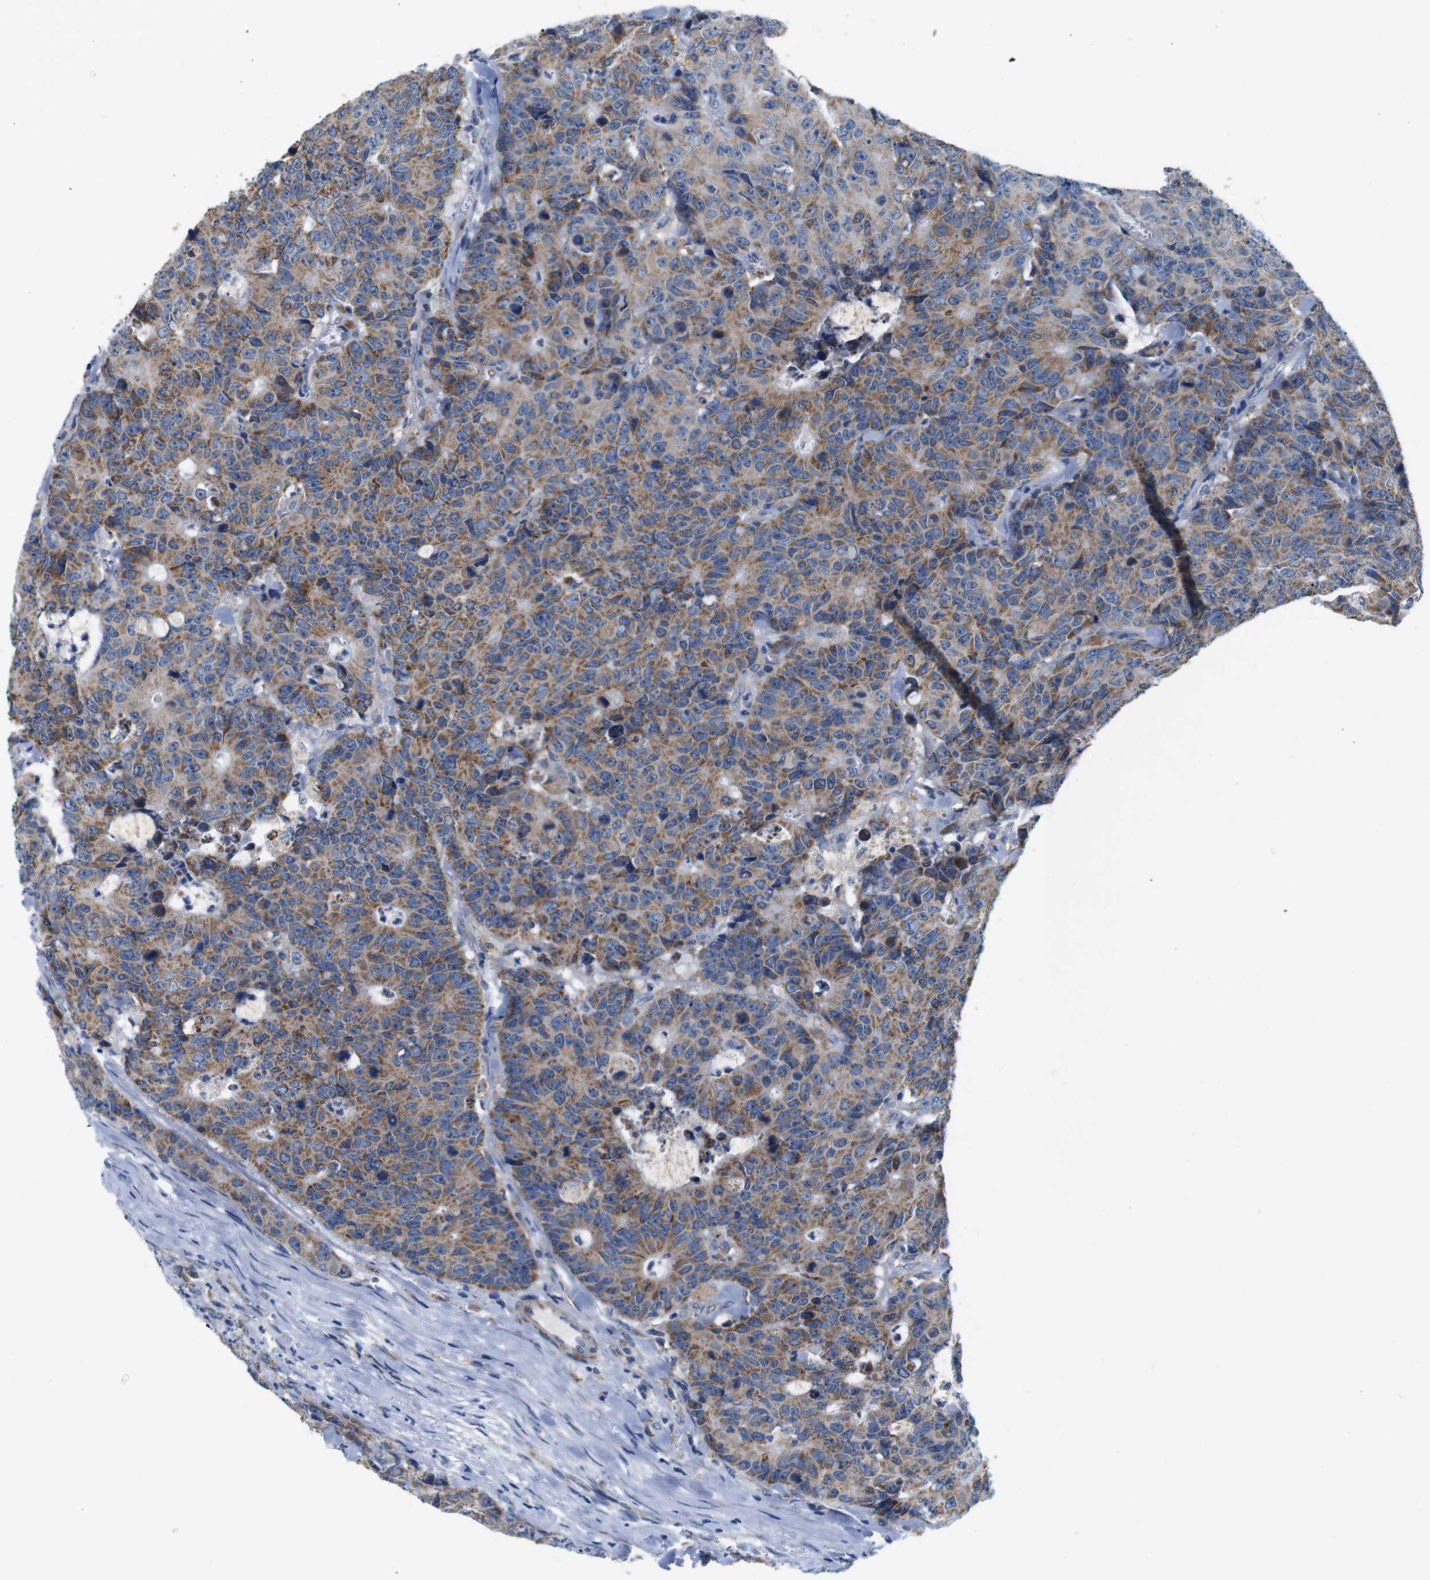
{"staining": {"intensity": "moderate", "quantity": ">75%", "location": "cytoplasmic/membranous"}, "tissue": "colorectal cancer", "cell_type": "Tumor cells", "image_type": "cancer", "snomed": [{"axis": "morphology", "description": "Adenocarcinoma, NOS"}, {"axis": "topography", "description": "Colon"}], "caption": "Colorectal adenocarcinoma stained with IHC shows moderate cytoplasmic/membranous expression in approximately >75% of tumor cells.", "gene": "F2RL1", "patient": {"sex": "female", "age": 86}}